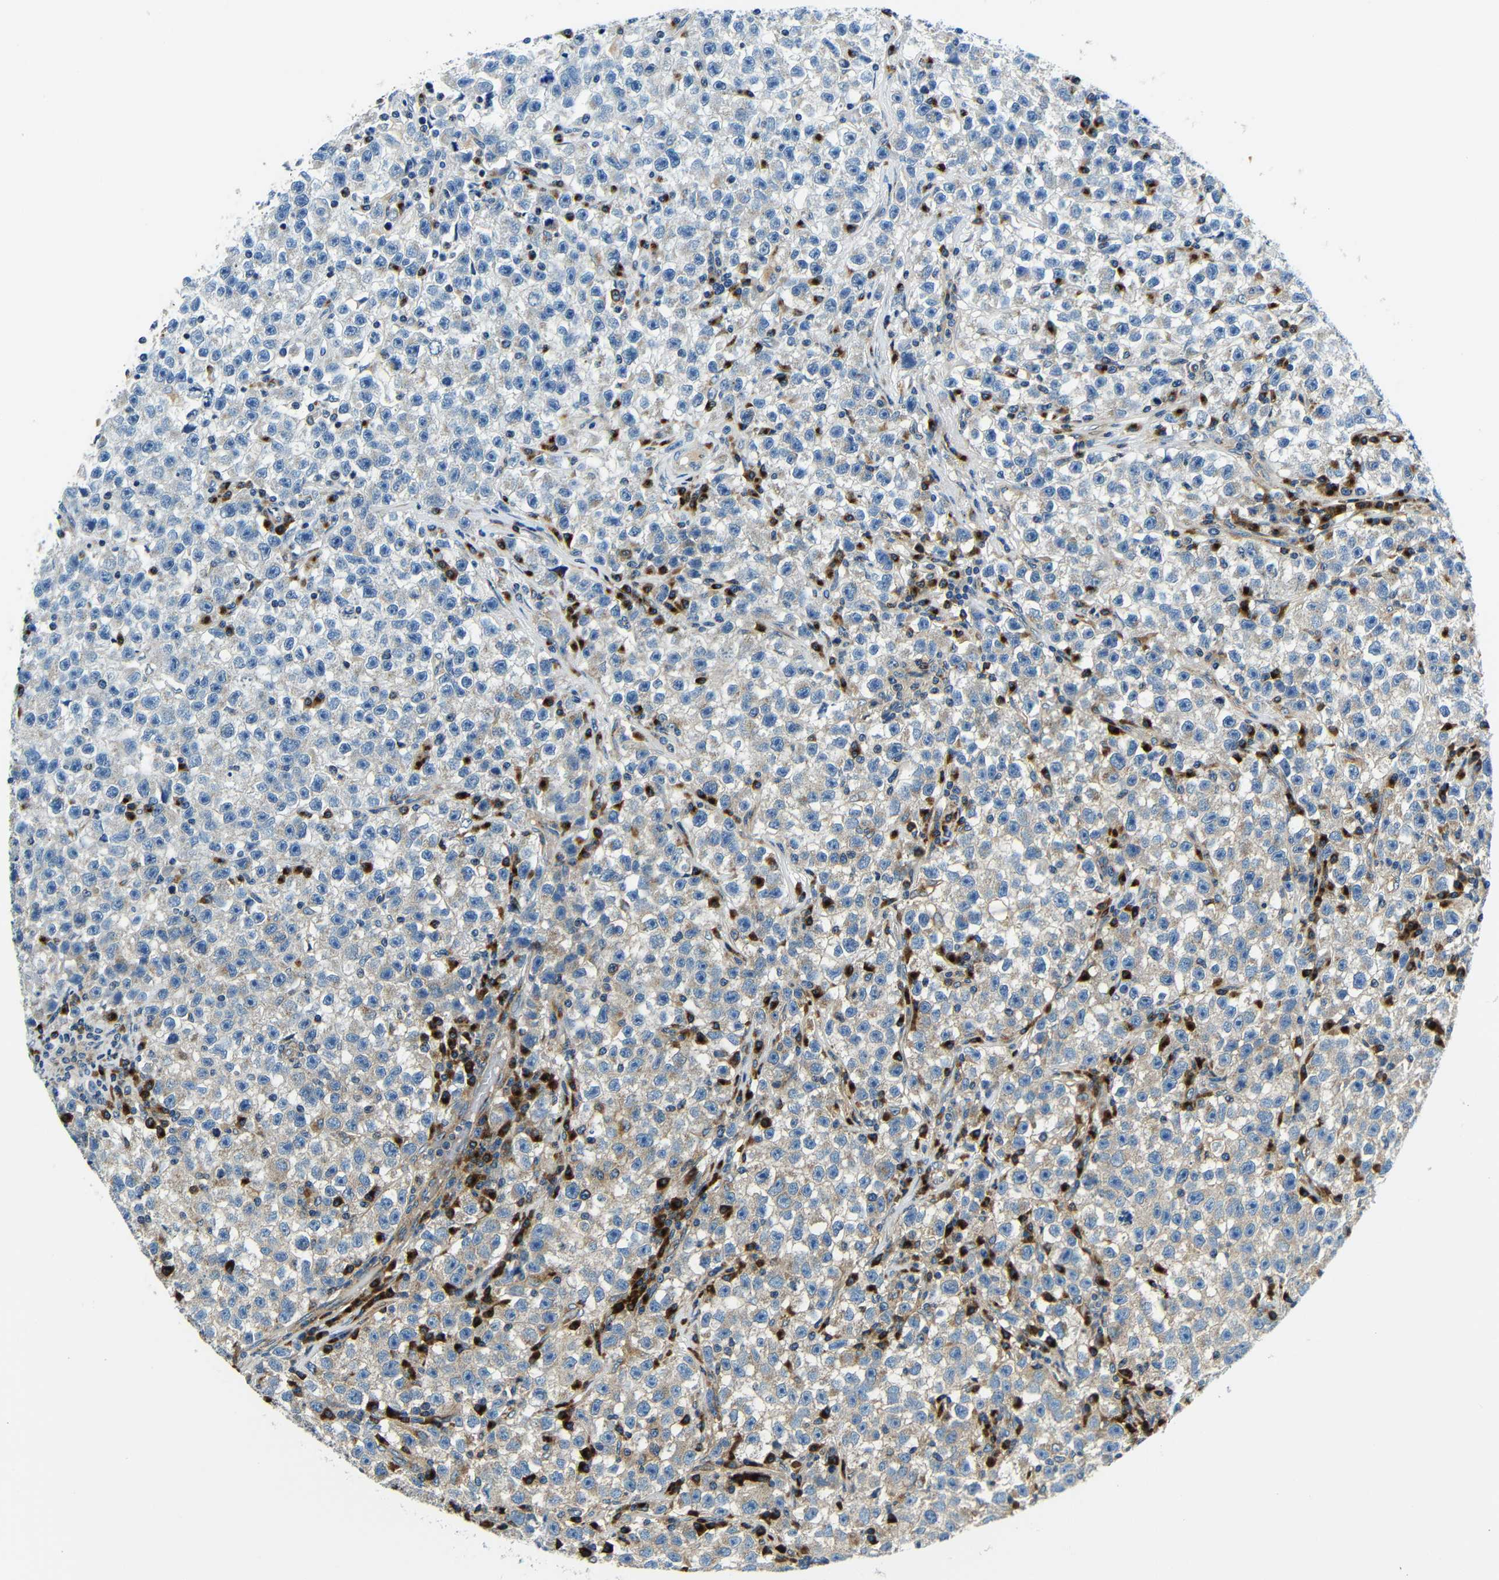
{"staining": {"intensity": "weak", "quantity": "25%-75%", "location": "cytoplasmic/membranous"}, "tissue": "testis cancer", "cell_type": "Tumor cells", "image_type": "cancer", "snomed": [{"axis": "morphology", "description": "Seminoma, NOS"}, {"axis": "topography", "description": "Testis"}], "caption": "Human seminoma (testis) stained for a protein (brown) demonstrates weak cytoplasmic/membranous positive positivity in about 25%-75% of tumor cells.", "gene": "USO1", "patient": {"sex": "male", "age": 22}}